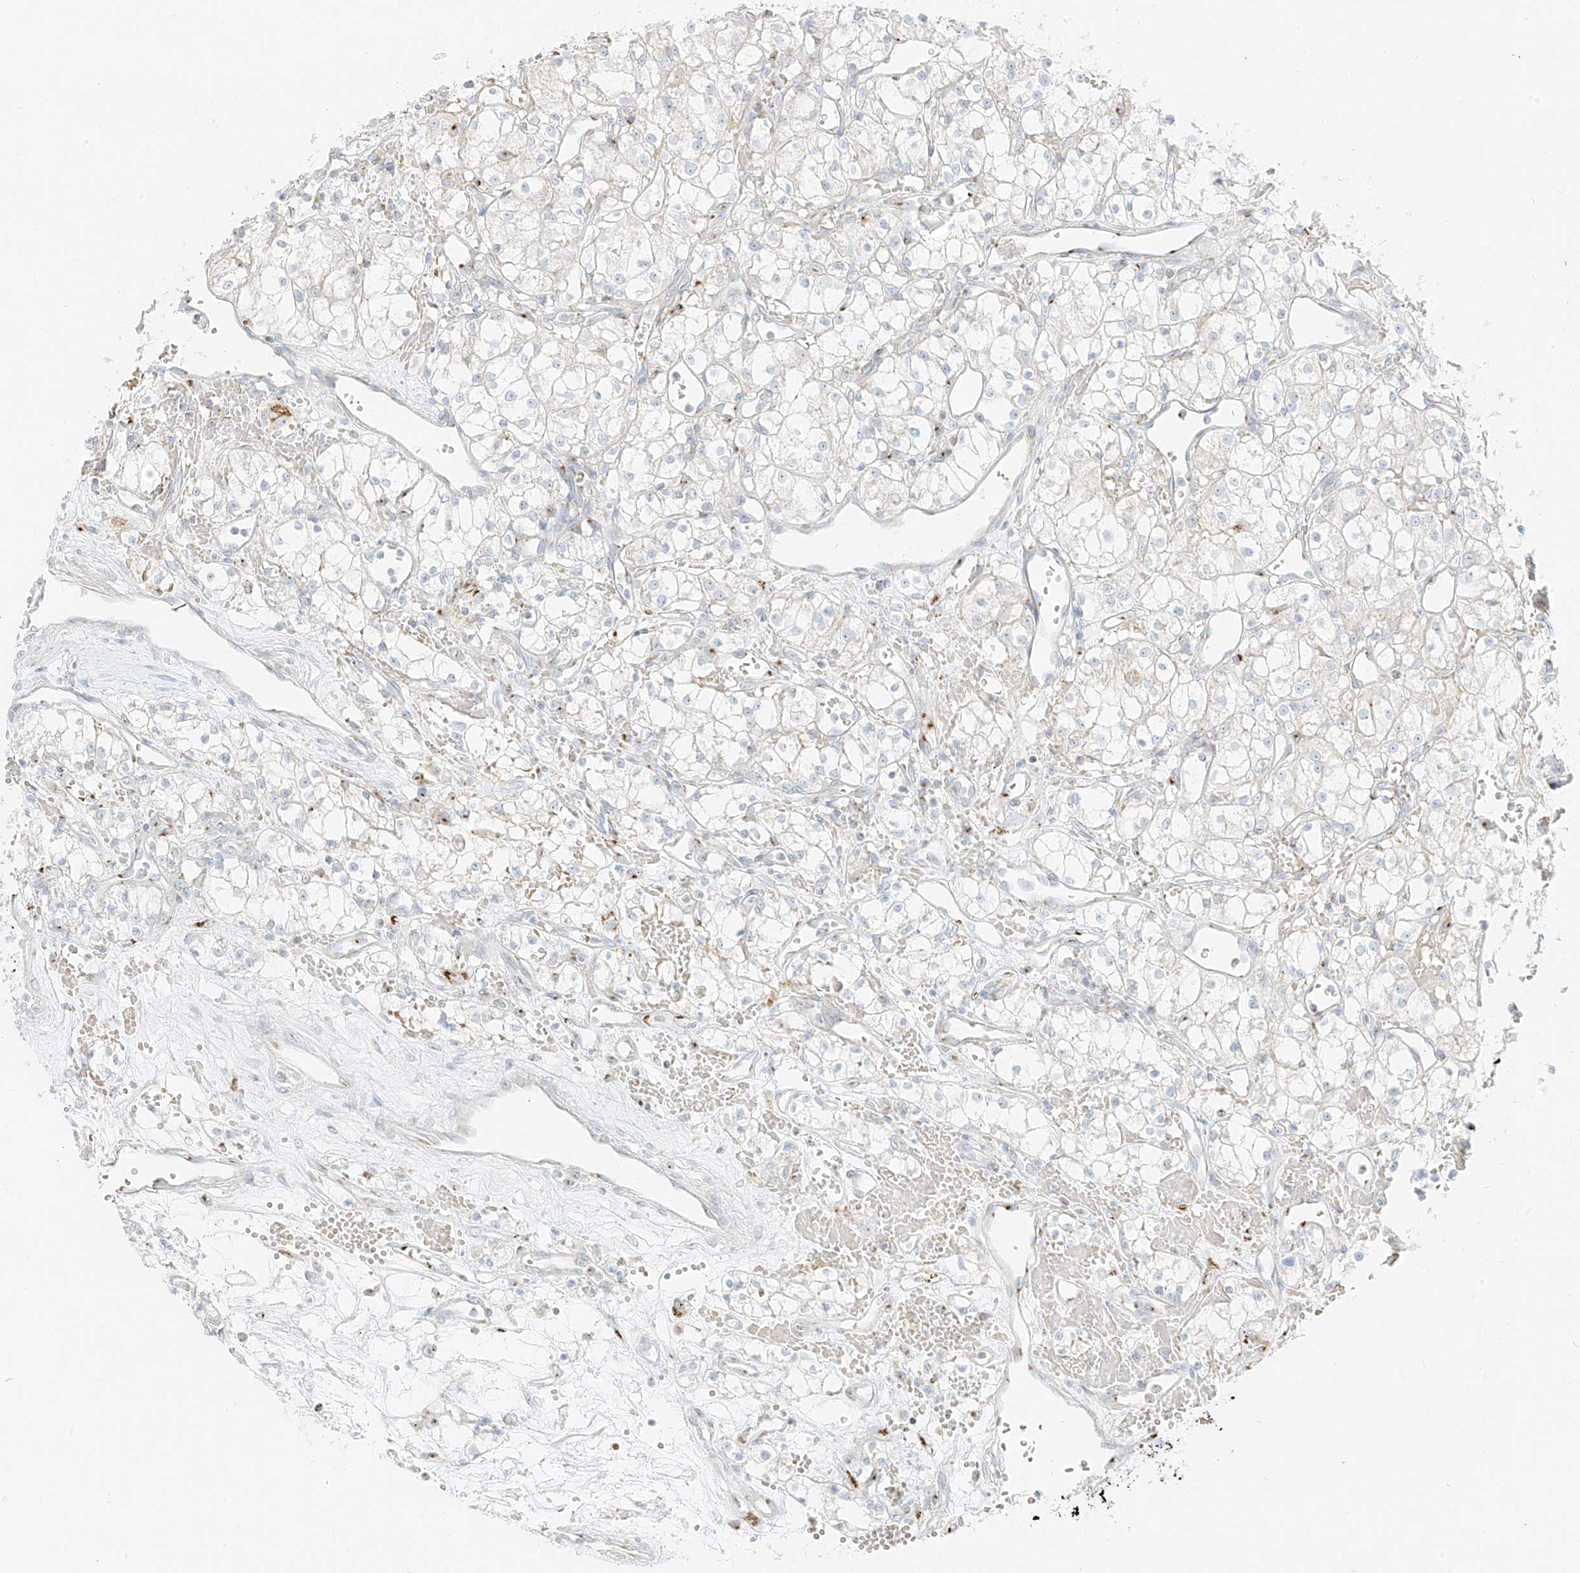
{"staining": {"intensity": "negative", "quantity": "none", "location": "none"}, "tissue": "renal cancer", "cell_type": "Tumor cells", "image_type": "cancer", "snomed": [{"axis": "morphology", "description": "Adenocarcinoma, NOS"}, {"axis": "topography", "description": "Kidney"}], "caption": "The immunohistochemistry (IHC) photomicrograph has no significant expression in tumor cells of renal adenocarcinoma tissue.", "gene": "TMEM87B", "patient": {"sex": "male", "age": 59}}